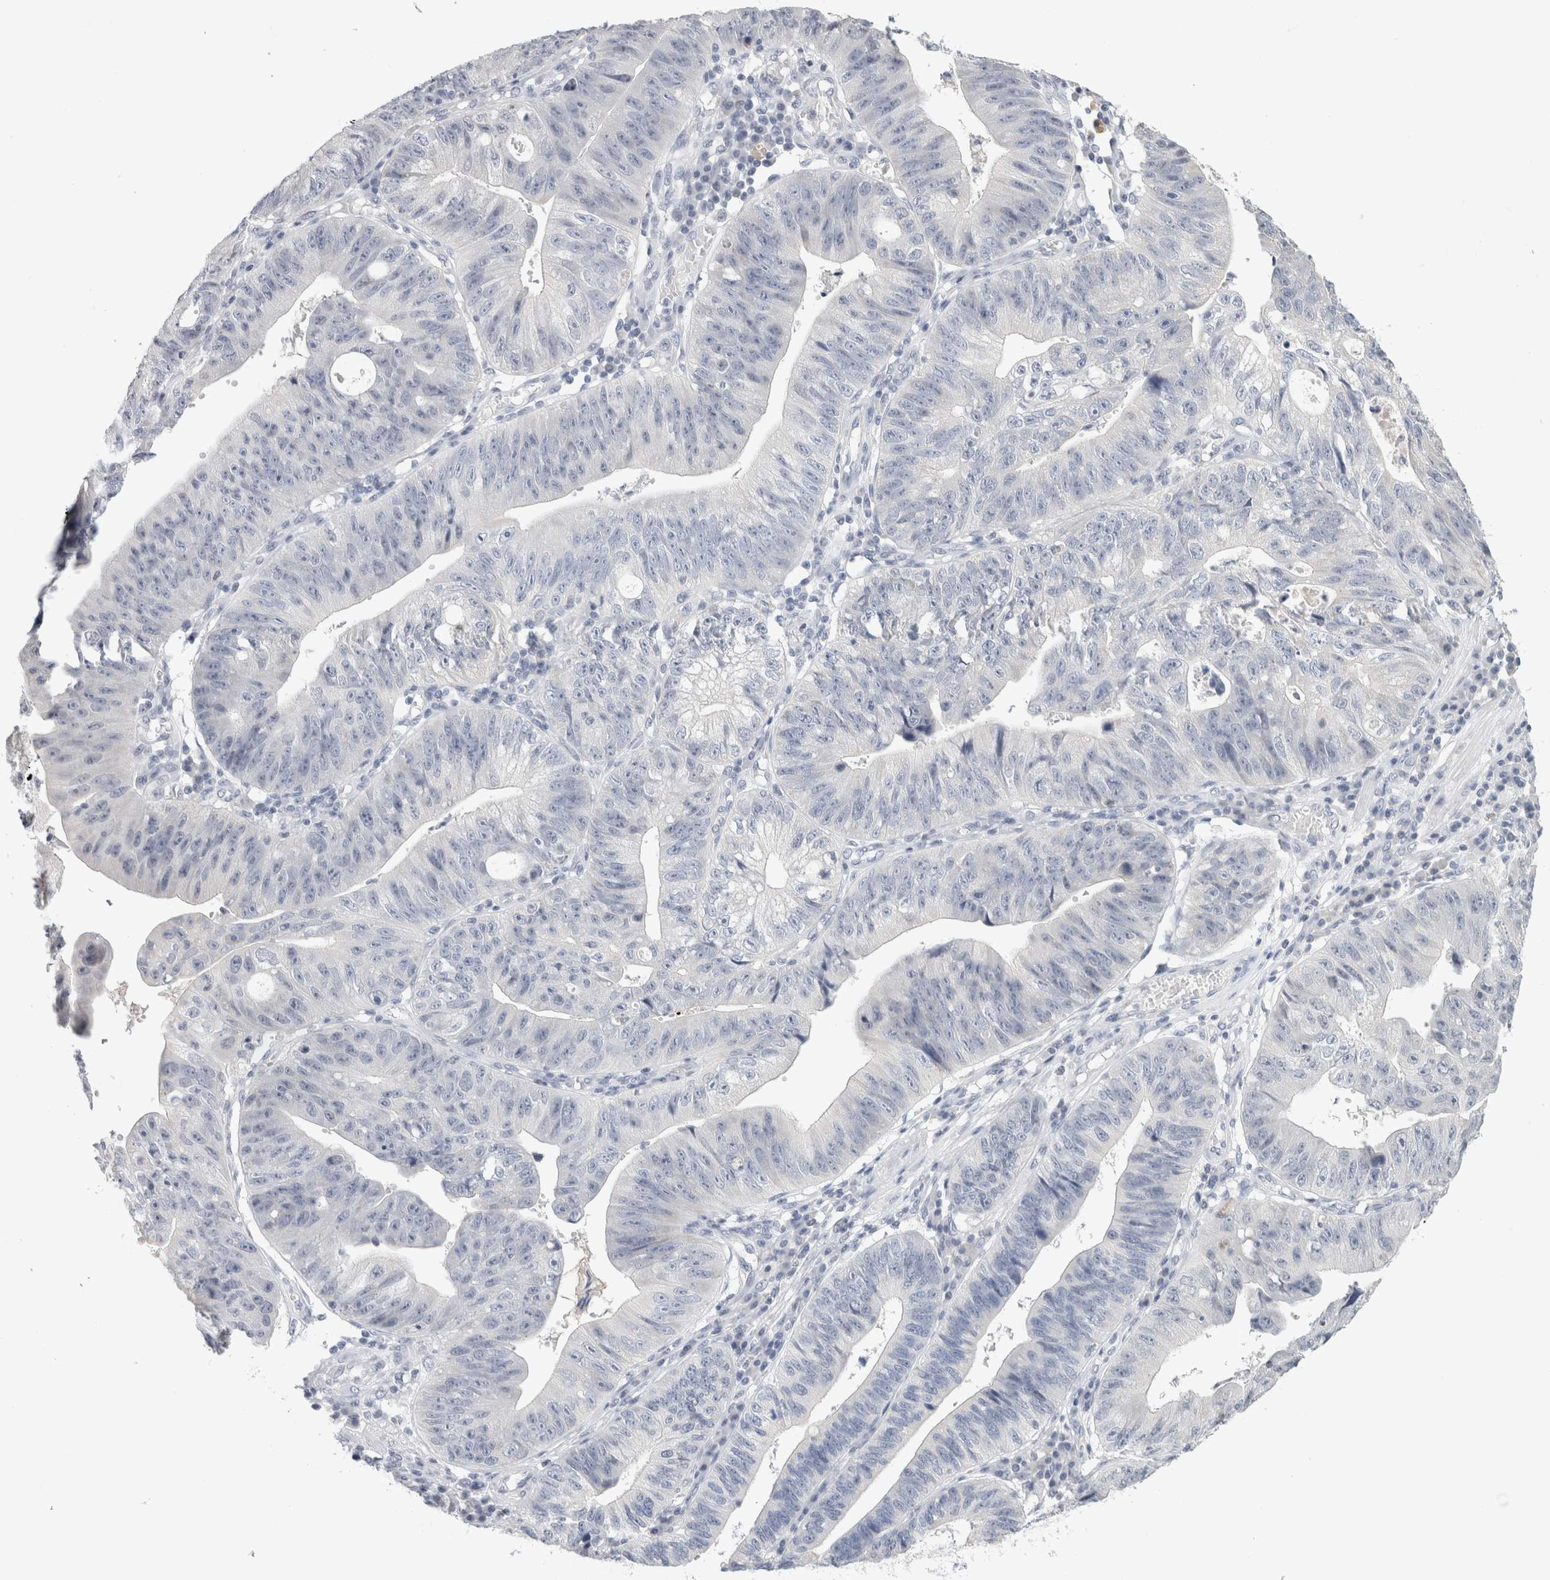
{"staining": {"intensity": "negative", "quantity": "none", "location": "none"}, "tissue": "stomach cancer", "cell_type": "Tumor cells", "image_type": "cancer", "snomed": [{"axis": "morphology", "description": "Adenocarcinoma, NOS"}, {"axis": "topography", "description": "Stomach"}], "caption": "Immunohistochemical staining of stomach cancer reveals no significant expression in tumor cells. The staining is performed using DAB (3,3'-diaminobenzidine) brown chromogen with nuclei counter-stained in using hematoxylin.", "gene": "TONSL", "patient": {"sex": "male", "age": 59}}